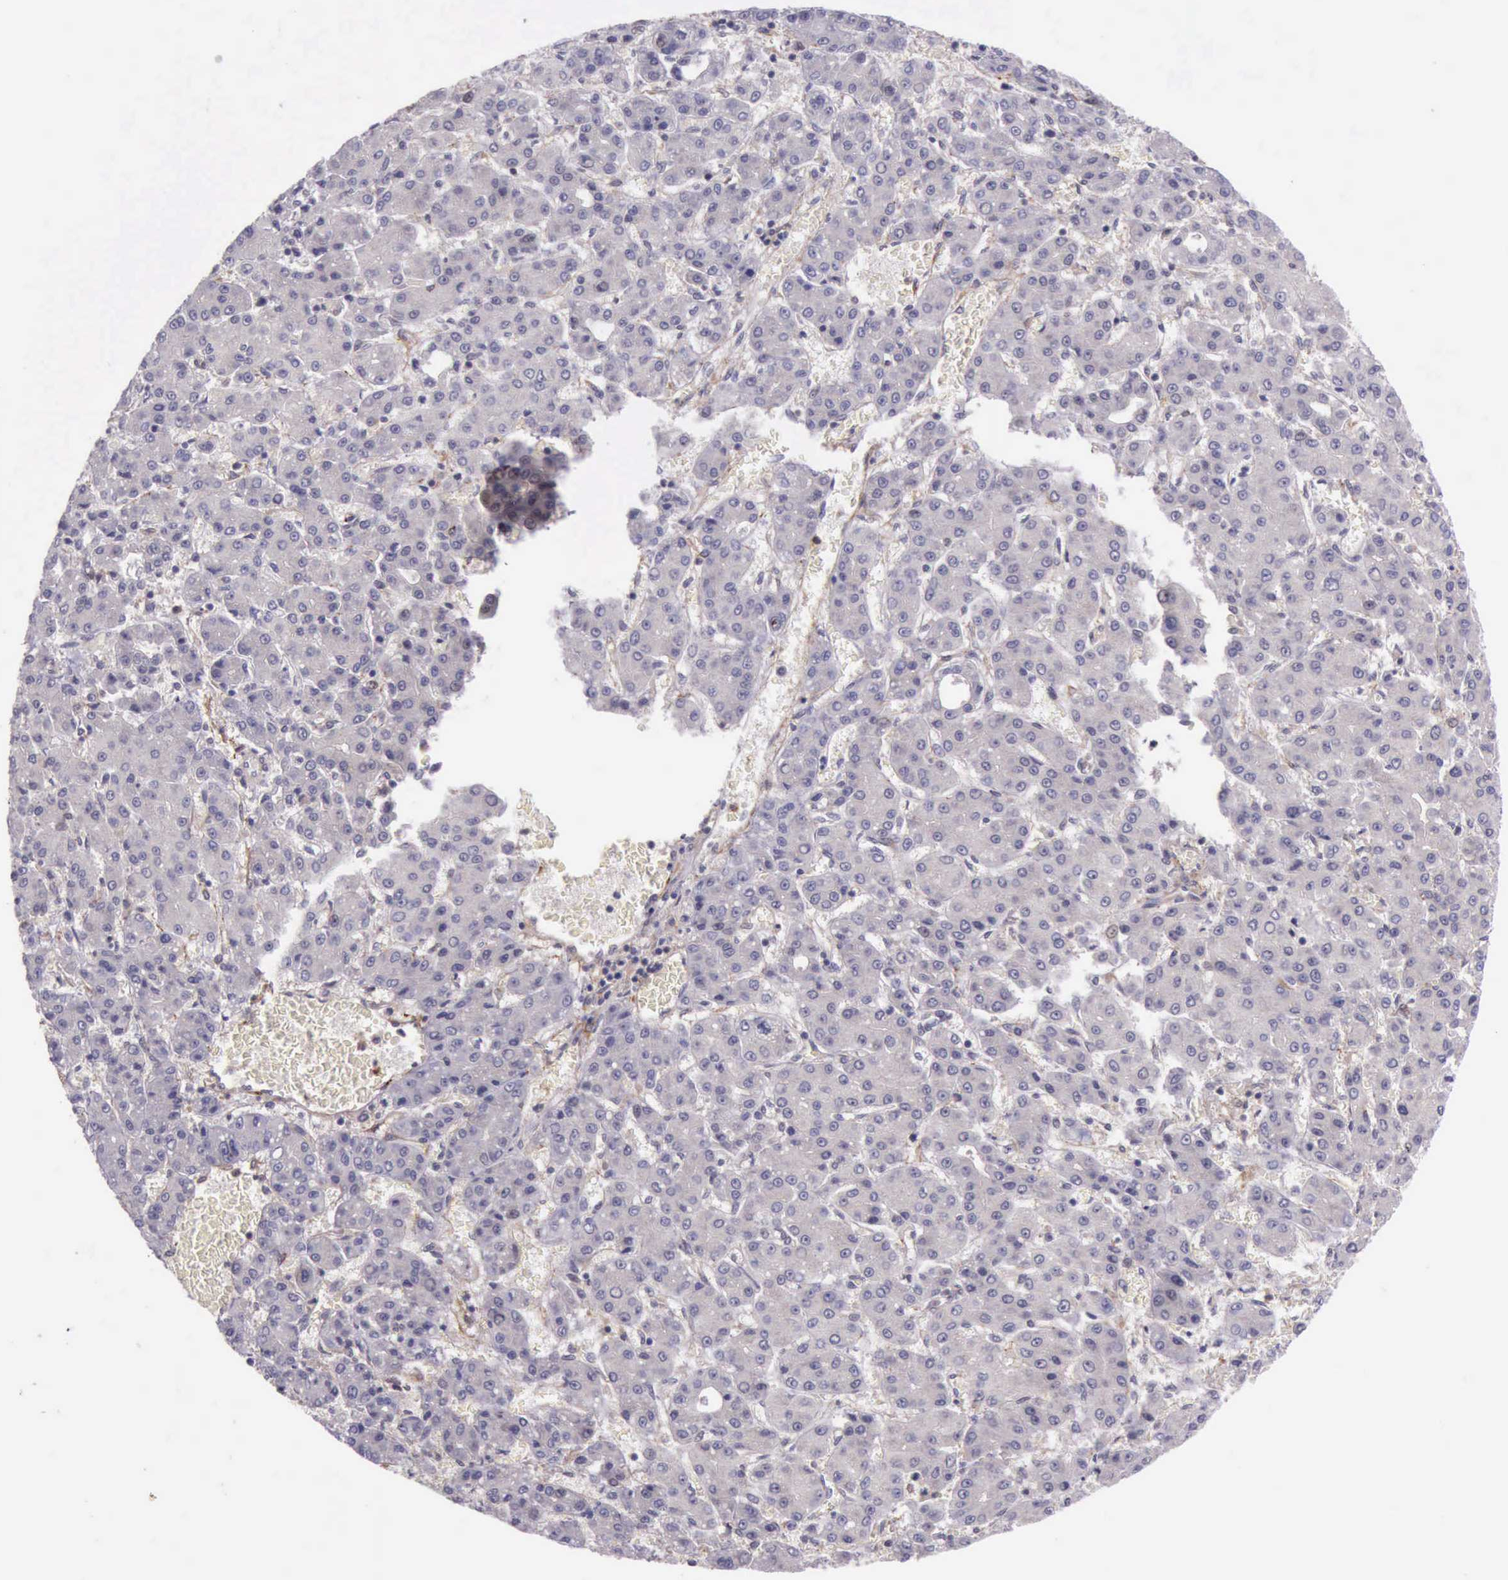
{"staining": {"intensity": "negative", "quantity": "none", "location": "none"}, "tissue": "liver cancer", "cell_type": "Tumor cells", "image_type": "cancer", "snomed": [{"axis": "morphology", "description": "Carcinoma, Hepatocellular, NOS"}, {"axis": "topography", "description": "Liver"}], "caption": "High magnification brightfield microscopy of liver cancer (hepatocellular carcinoma) stained with DAB (brown) and counterstained with hematoxylin (blue): tumor cells show no significant positivity.", "gene": "PRICKLE3", "patient": {"sex": "male", "age": 69}}